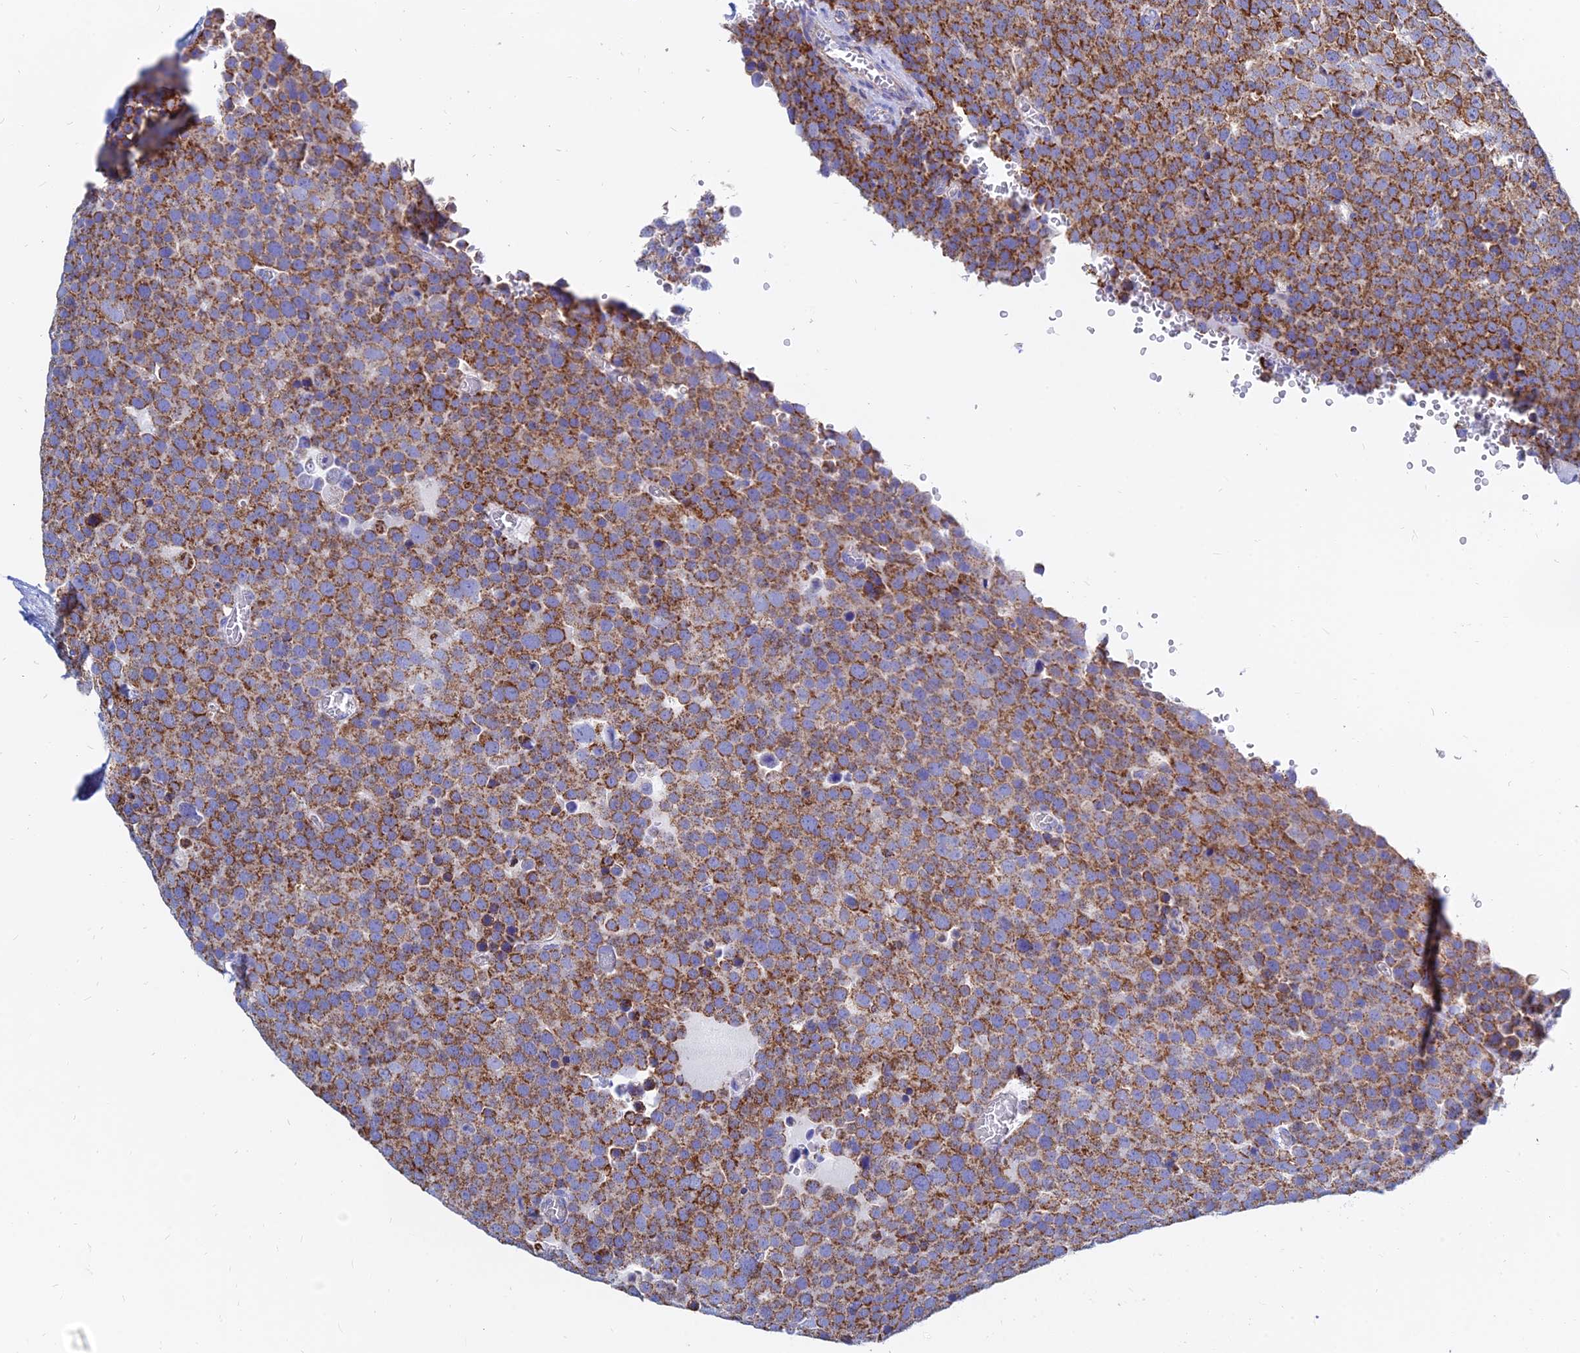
{"staining": {"intensity": "strong", "quantity": ">75%", "location": "cytoplasmic/membranous"}, "tissue": "testis cancer", "cell_type": "Tumor cells", "image_type": "cancer", "snomed": [{"axis": "morphology", "description": "Seminoma, NOS"}, {"axis": "topography", "description": "Testis"}], "caption": "Testis cancer stained with DAB (3,3'-diaminobenzidine) immunohistochemistry reveals high levels of strong cytoplasmic/membranous staining in about >75% of tumor cells. The protein is shown in brown color, while the nuclei are stained blue.", "gene": "MGST1", "patient": {"sex": "male", "age": 71}}